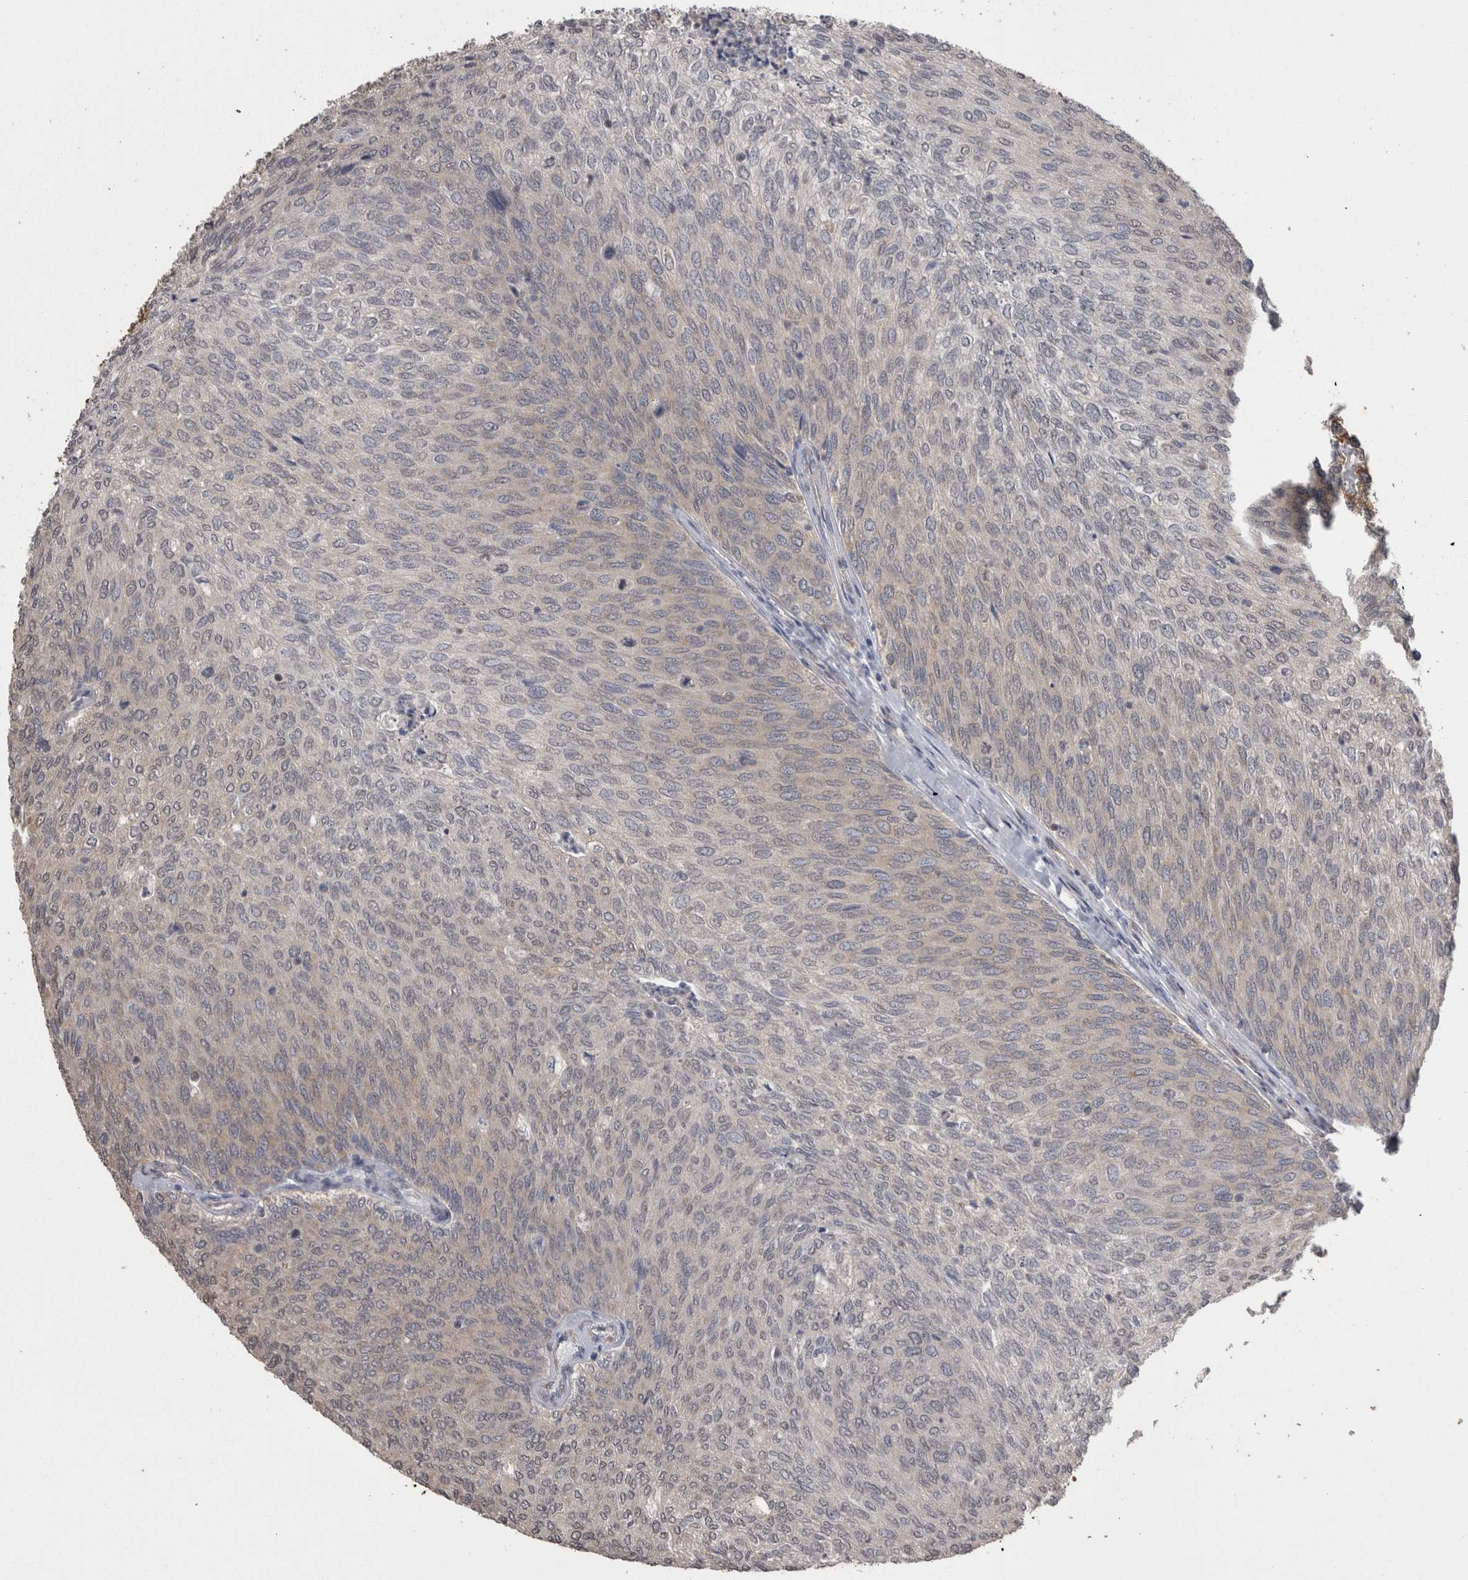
{"staining": {"intensity": "negative", "quantity": "none", "location": "none"}, "tissue": "urothelial cancer", "cell_type": "Tumor cells", "image_type": "cancer", "snomed": [{"axis": "morphology", "description": "Urothelial carcinoma, Low grade"}, {"axis": "topography", "description": "Urinary bladder"}], "caption": "DAB (3,3'-diaminobenzidine) immunohistochemical staining of human urothelial cancer demonstrates no significant positivity in tumor cells.", "gene": "DDX6", "patient": {"sex": "female", "age": 79}}